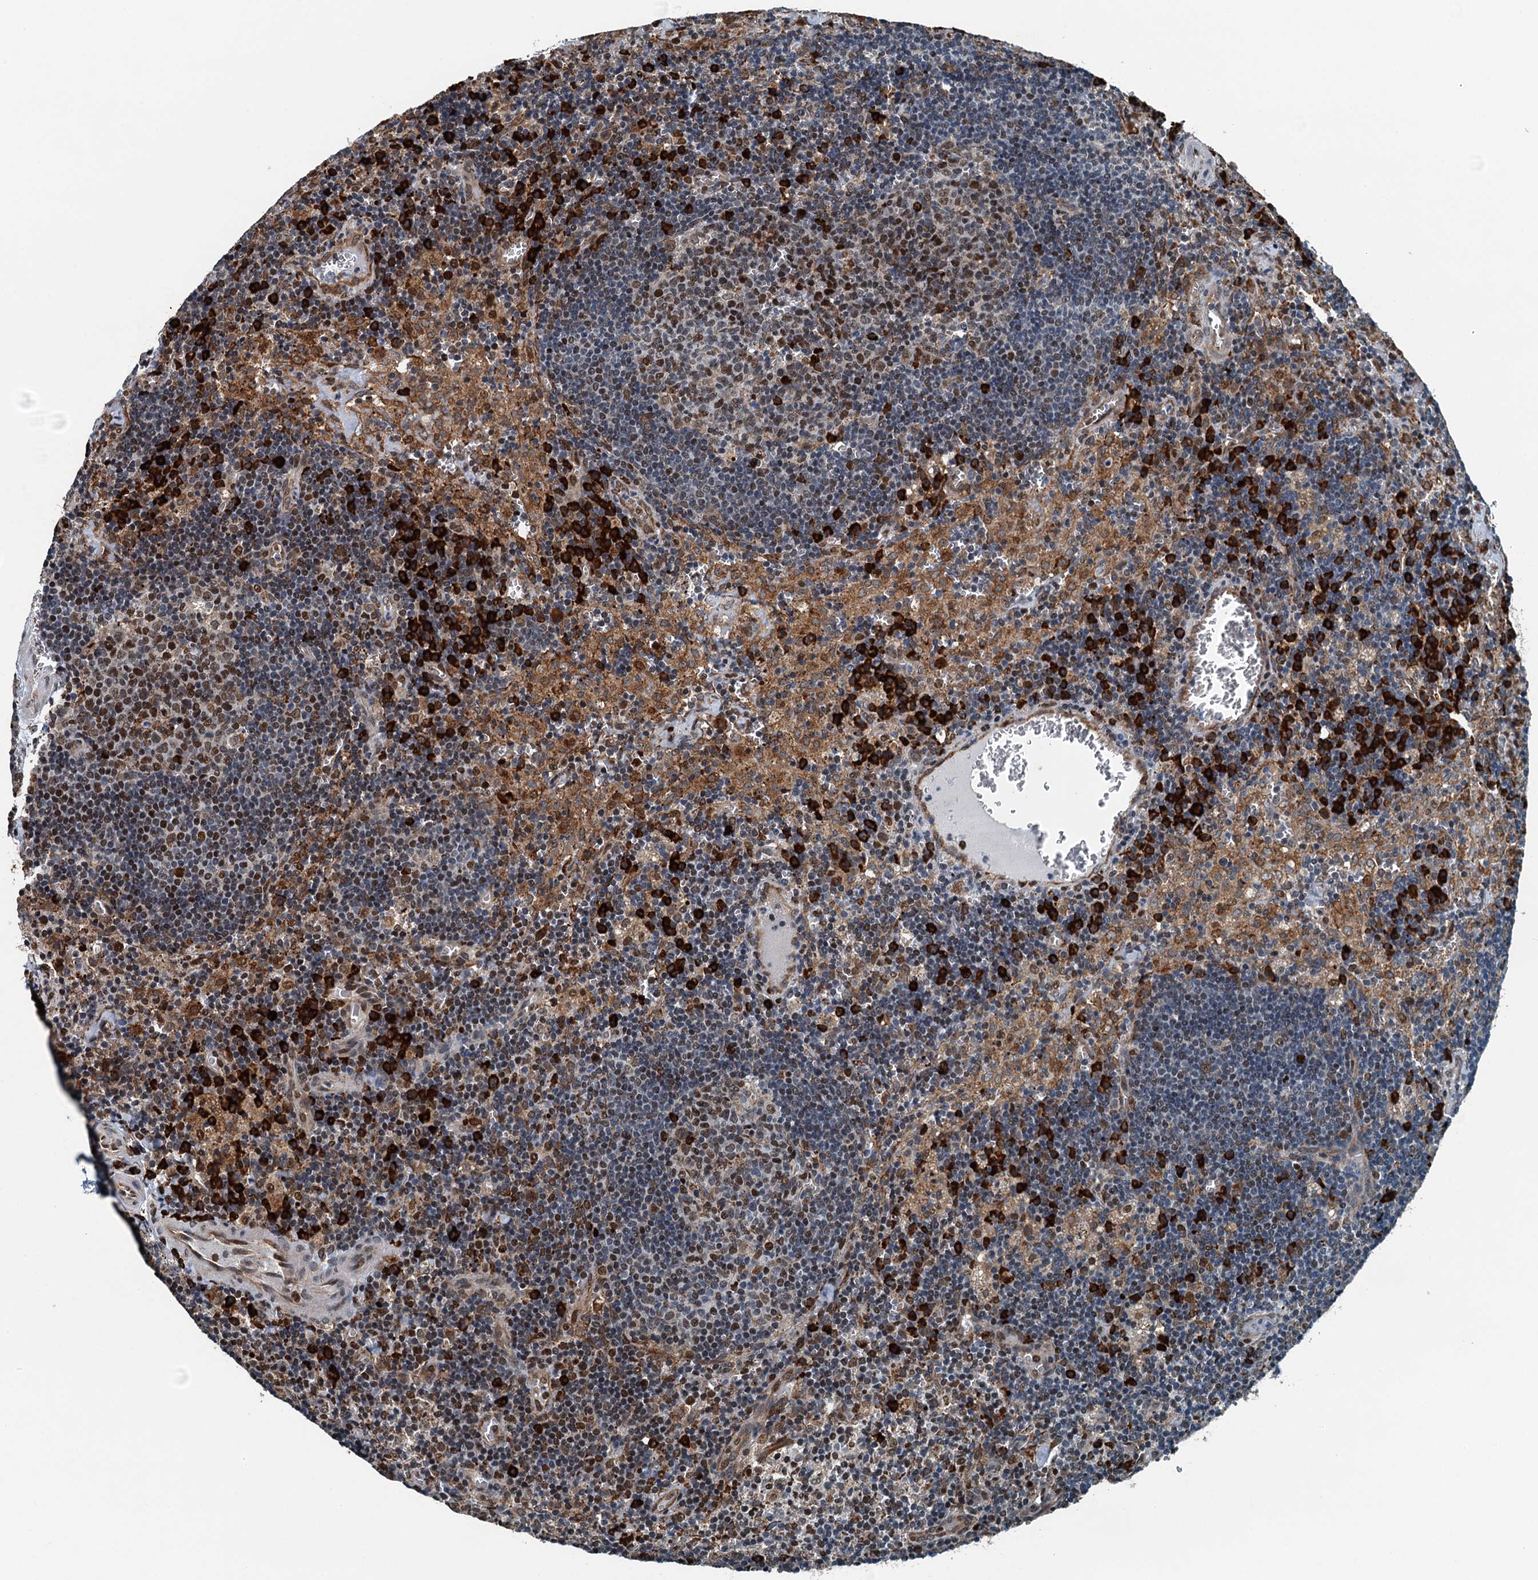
{"staining": {"intensity": "moderate", "quantity": ">75%", "location": "nuclear"}, "tissue": "lymph node", "cell_type": "Germinal center cells", "image_type": "normal", "snomed": [{"axis": "morphology", "description": "Normal tissue, NOS"}, {"axis": "topography", "description": "Lymph node"}], "caption": "This histopathology image displays normal lymph node stained with immunohistochemistry to label a protein in brown. The nuclear of germinal center cells show moderate positivity for the protein. Nuclei are counter-stained blue.", "gene": "TAMALIN", "patient": {"sex": "male", "age": 58}}